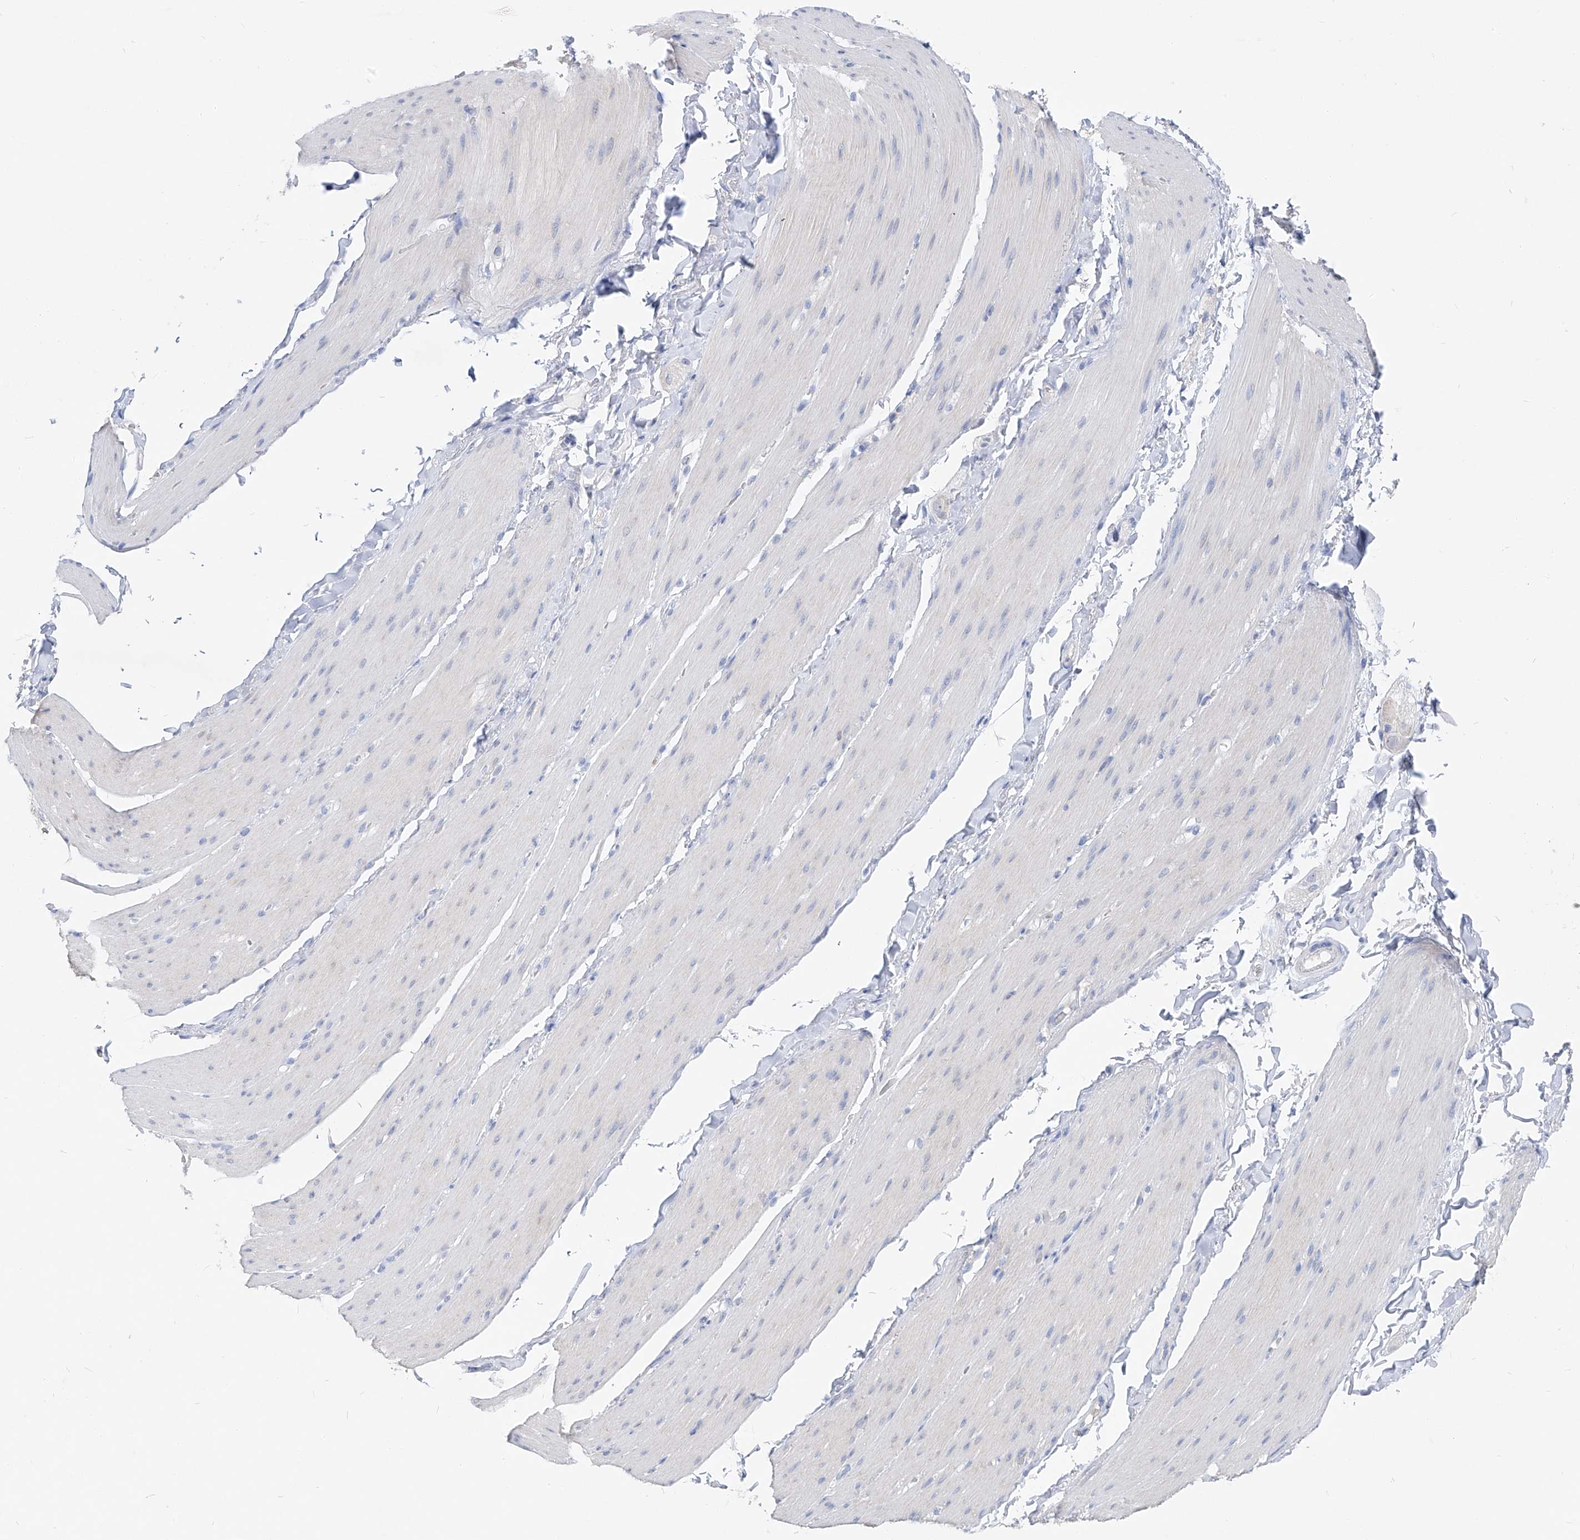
{"staining": {"intensity": "negative", "quantity": "none", "location": "none"}, "tissue": "smooth muscle", "cell_type": "Smooth muscle cells", "image_type": "normal", "snomed": [{"axis": "morphology", "description": "Normal tissue, NOS"}, {"axis": "topography", "description": "Smooth muscle"}, {"axis": "topography", "description": "Small intestine"}], "caption": "This is an immunohistochemistry image of benign smooth muscle. There is no positivity in smooth muscle cells.", "gene": "UFL1", "patient": {"sex": "female", "age": 84}}